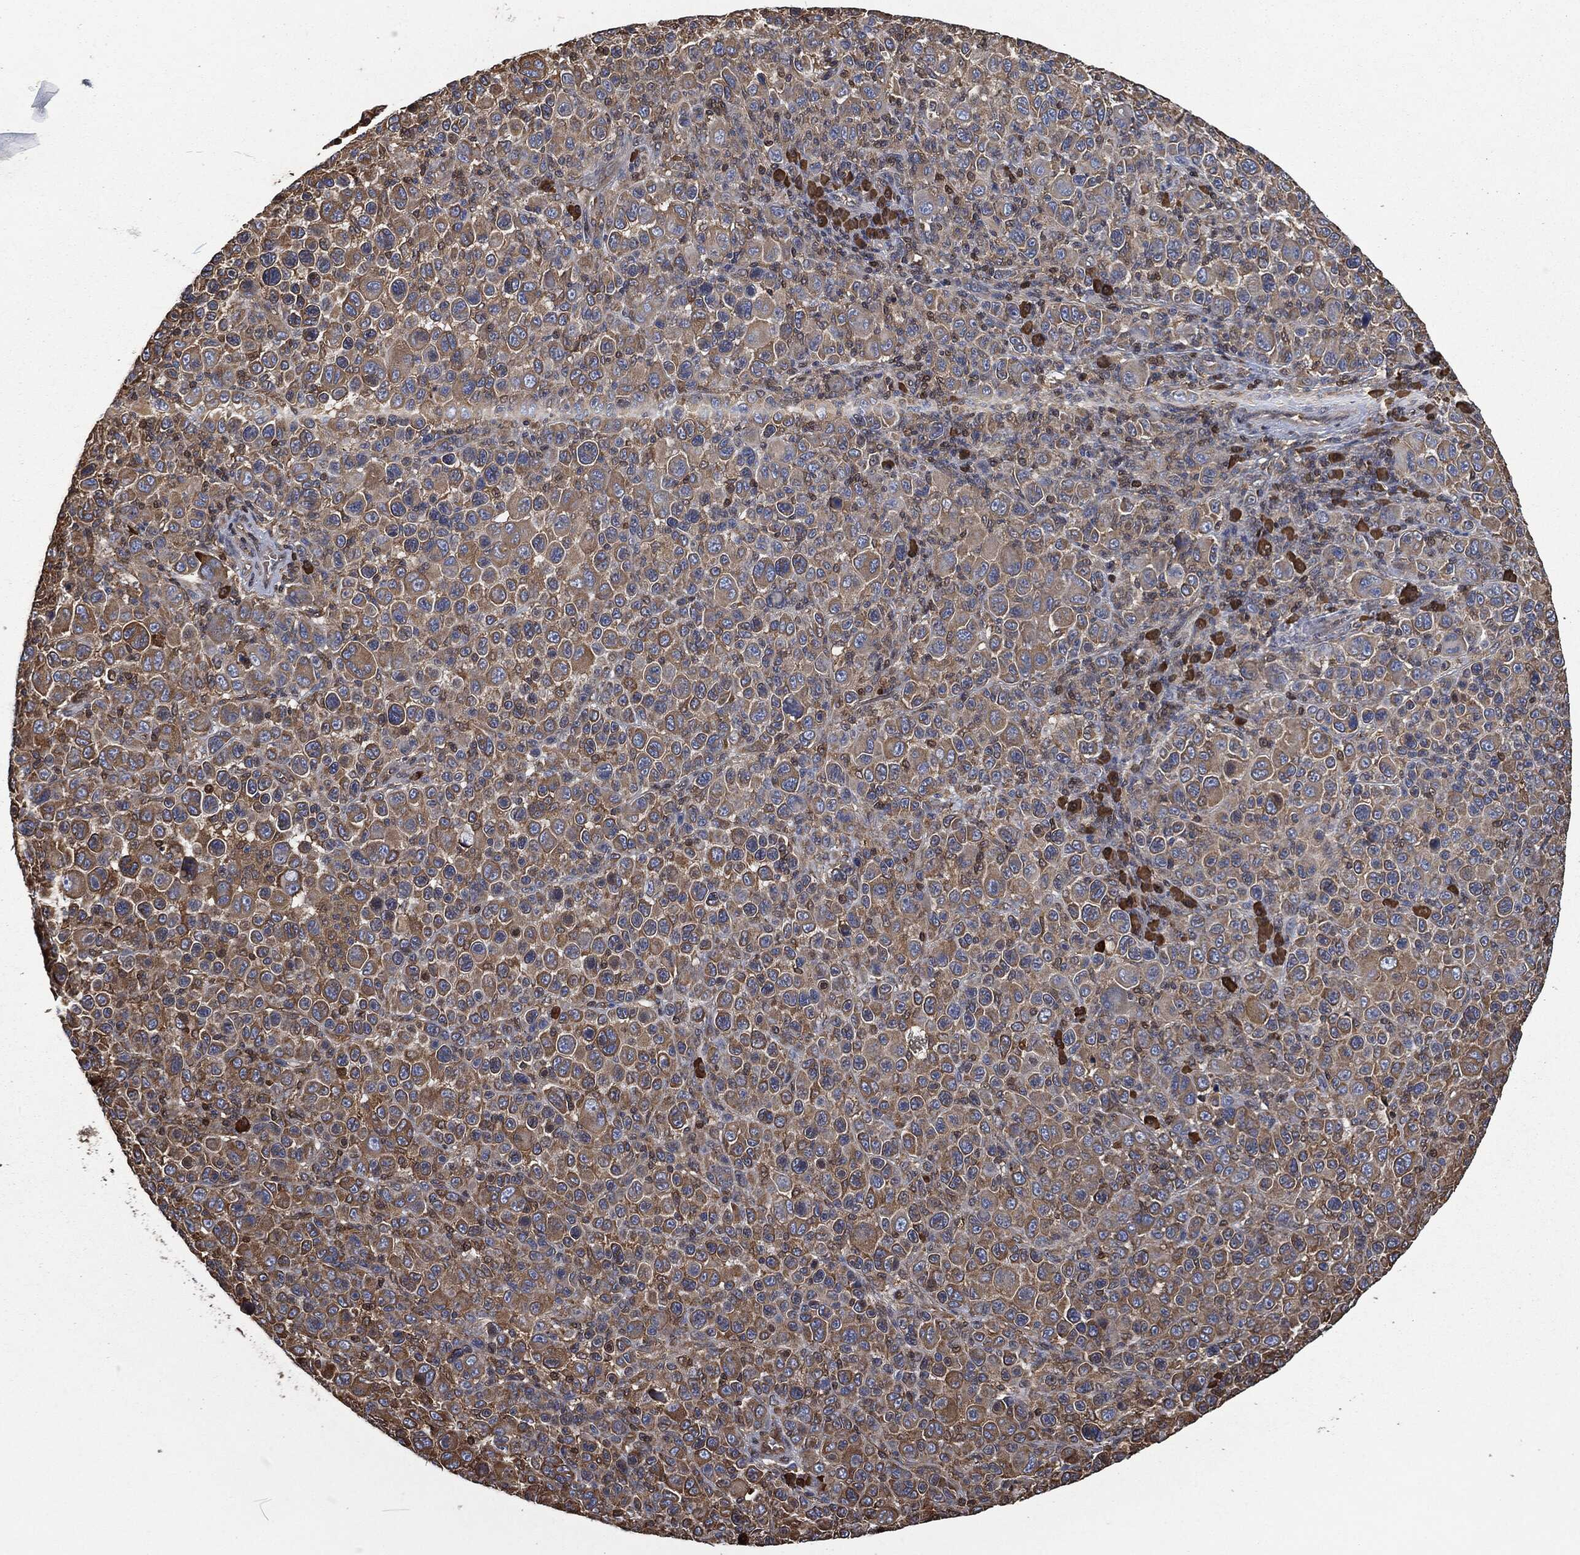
{"staining": {"intensity": "moderate", "quantity": "25%-75%", "location": "cytoplasmic/membranous"}, "tissue": "melanoma", "cell_type": "Tumor cells", "image_type": "cancer", "snomed": [{"axis": "morphology", "description": "Malignant melanoma, NOS"}, {"axis": "topography", "description": "Skin"}], "caption": "The histopathology image demonstrates a brown stain indicating the presence of a protein in the cytoplasmic/membranous of tumor cells in melanoma.", "gene": "PRDX4", "patient": {"sex": "female", "age": 57}}